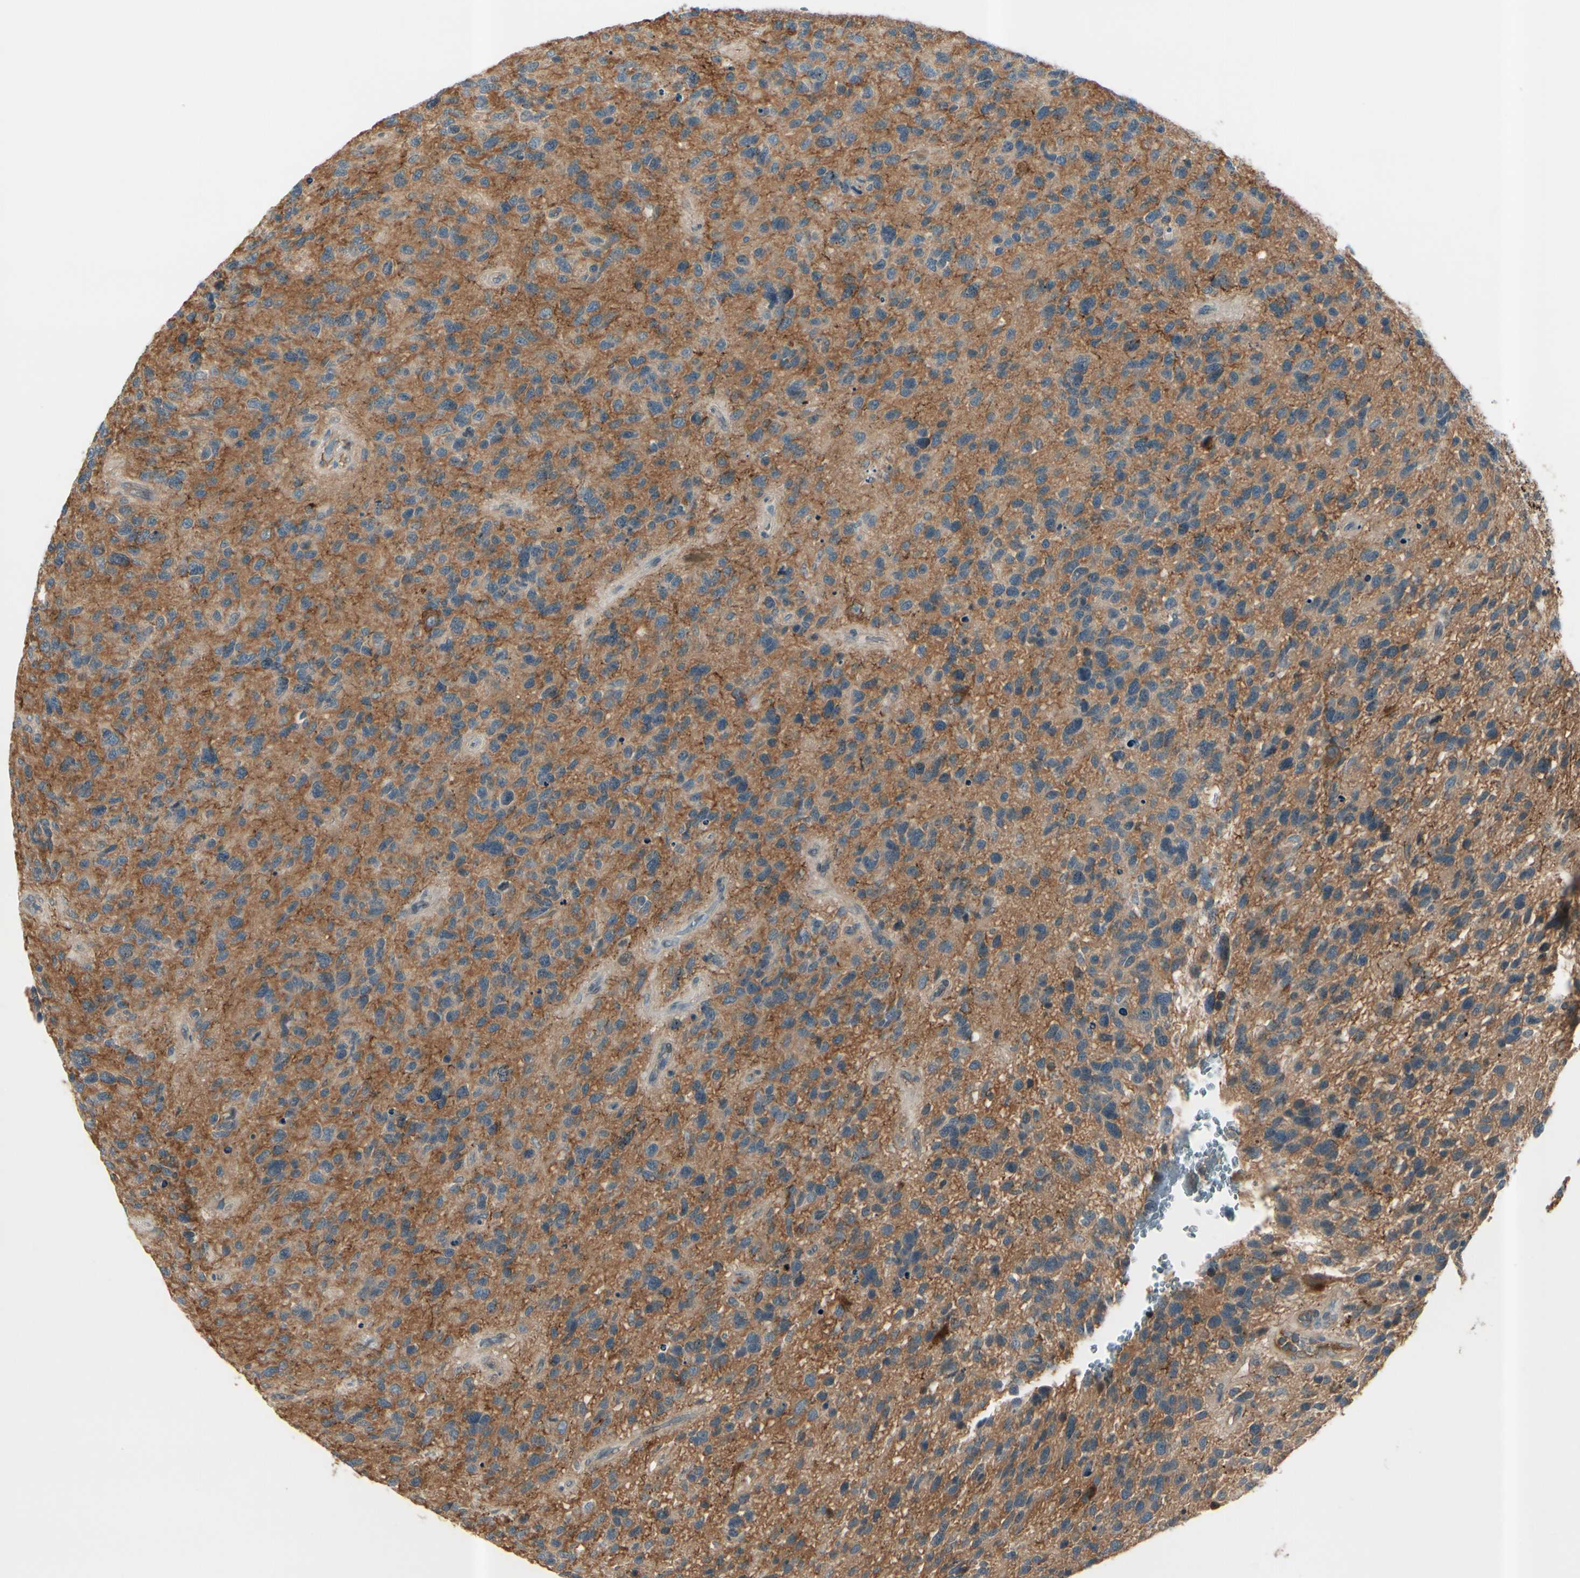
{"staining": {"intensity": "weak", "quantity": ">75%", "location": "cytoplasmic/membranous"}, "tissue": "glioma", "cell_type": "Tumor cells", "image_type": "cancer", "snomed": [{"axis": "morphology", "description": "Glioma, malignant, High grade"}, {"axis": "topography", "description": "Brain"}], "caption": "A brown stain labels weak cytoplasmic/membranous positivity of a protein in glioma tumor cells.", "gene": "ICAM5", "patient": {"sex": "female", "age": 58}}